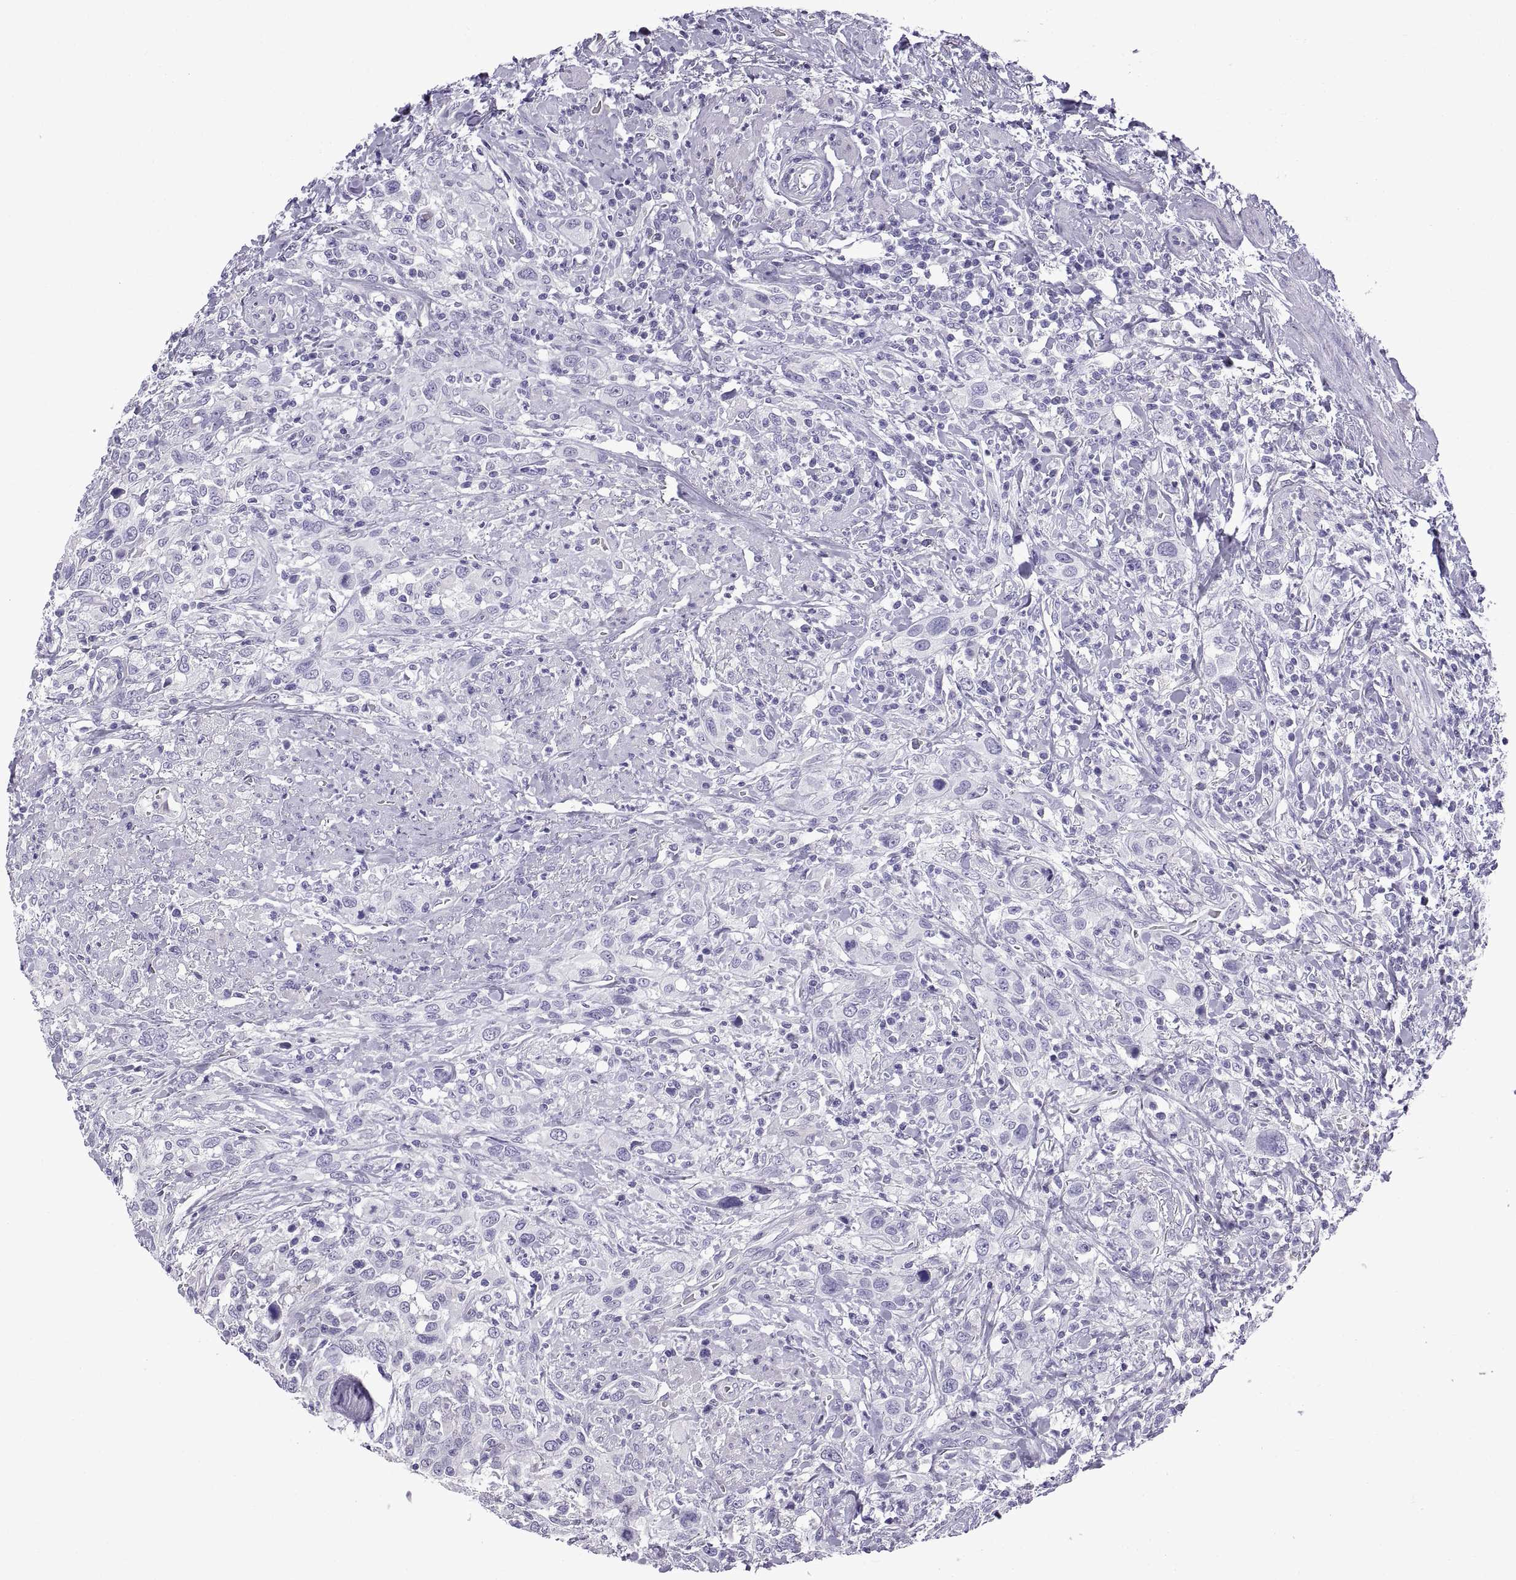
{"staining": {"intensity": "negative", "quantity": "none", "location": "none"}, "tissue": "urothelial cancer", "cell_type": "Tumor cells", "image_type": "cancer", "snomed": [{"axis": "morphology", "description": "Urothelial carcinoma, NOS"}, {"axis": "morphology", "description": "Urothelial carcinoma, High grade"}, {"axis": "topography", "description": "Urinary bladder"}], "caption": "DAB immunohistochemical staining of transitional cell carcinoma displays no significant expression in tumor cells. (Brightfield microscopy of DAB immunohistochemistry (IHC) at high magnification).", "gene": "SPDYE1", "patient": {"sex": "female", "age": 64}}